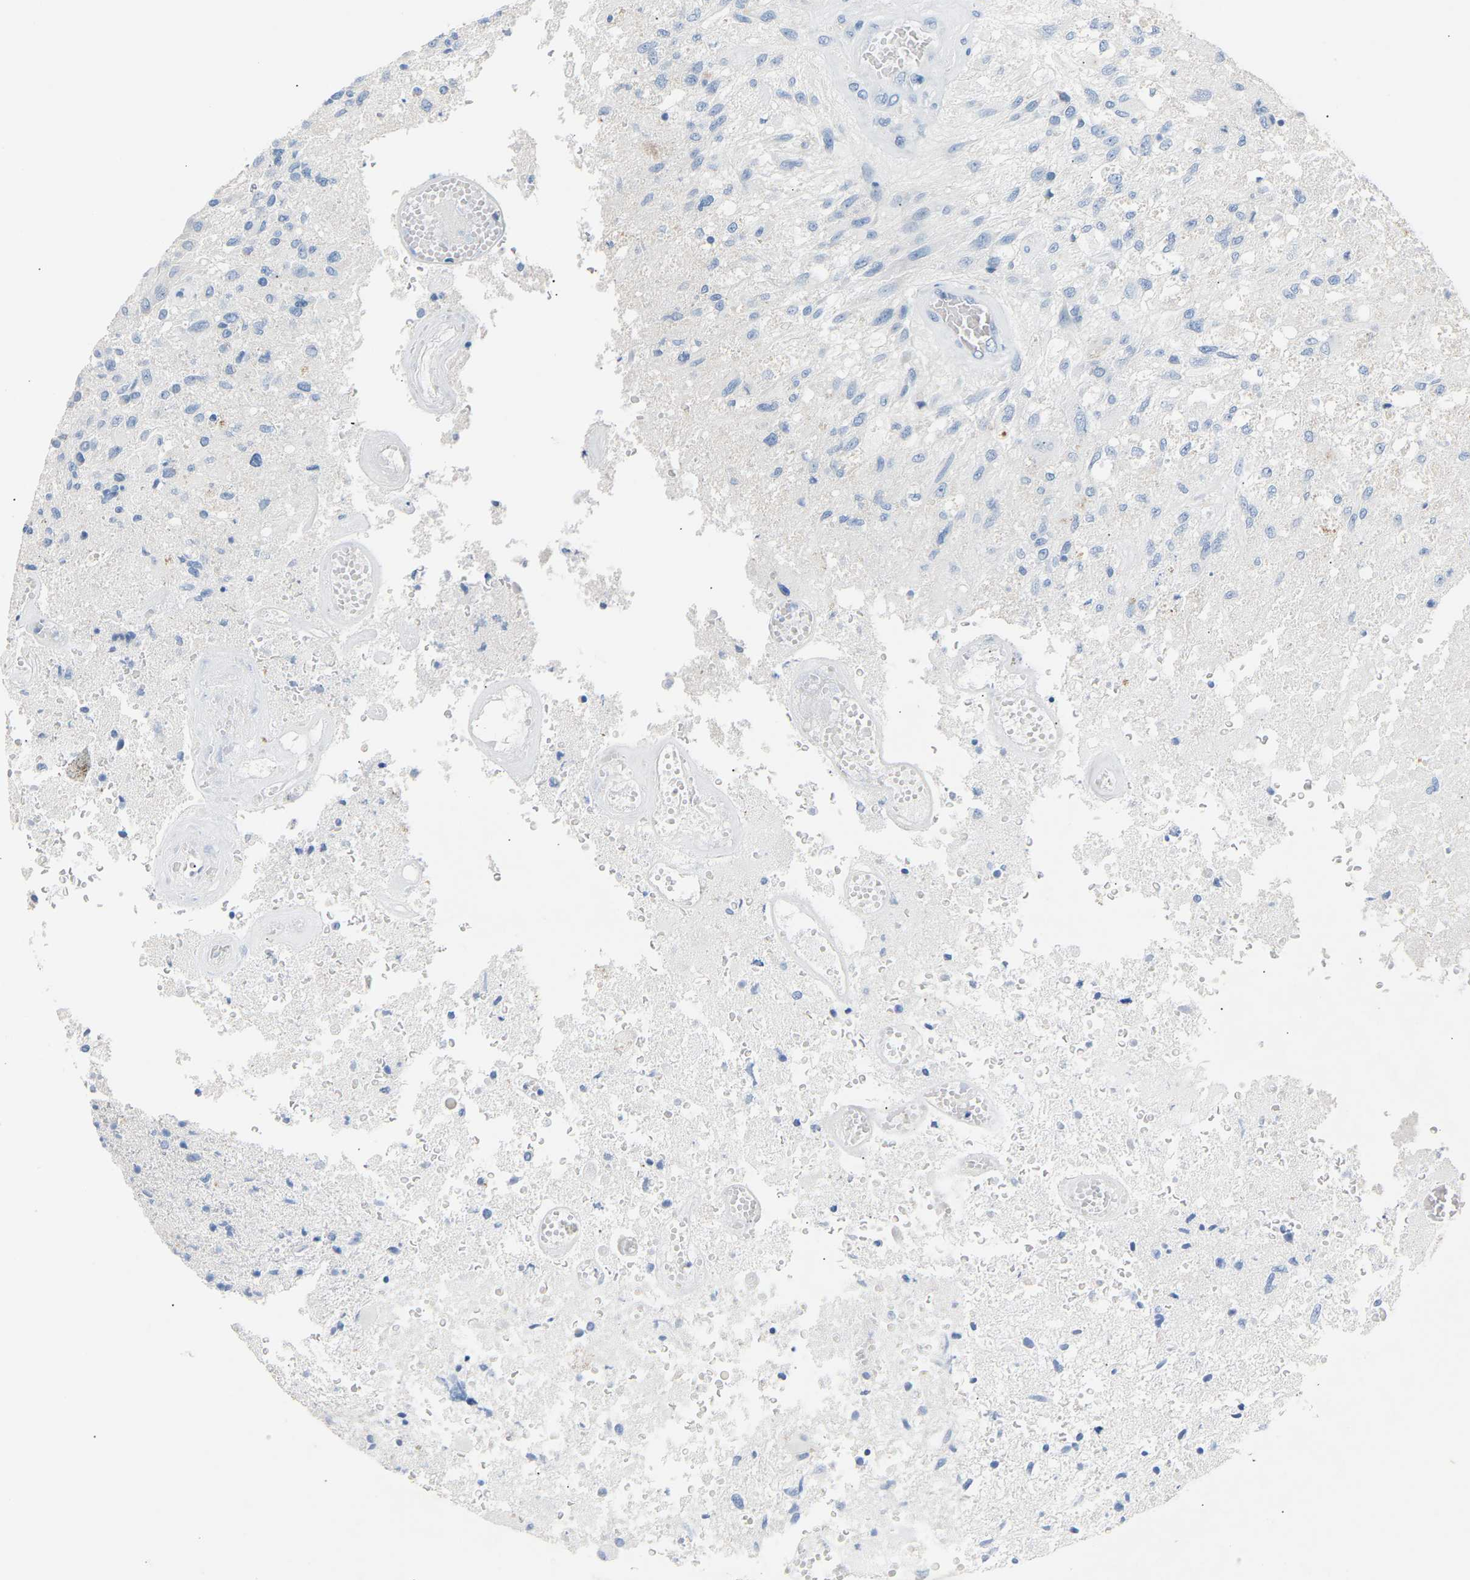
{"staining": {"intensity": "negative", "quantity": "none", "location": "none"}, "tissue": "glioma", "cell_type": "Tumor cells", "image_type": "cancer", "snomed": [{"axis": "morphology", "description": "Normal tissue, NOS"}, {"axis": "morphology", "description": "Glioma, malignant, High grade"}, {"axis": "topography", "description": "Cerebral cortex"}], "caption": "This is a photomicrograph of immunohistochemistry staining of glioma, which shows no positivity in tumor cells.", "gene": "PEX1", "patient": {"sex": "male", "age": 77}}